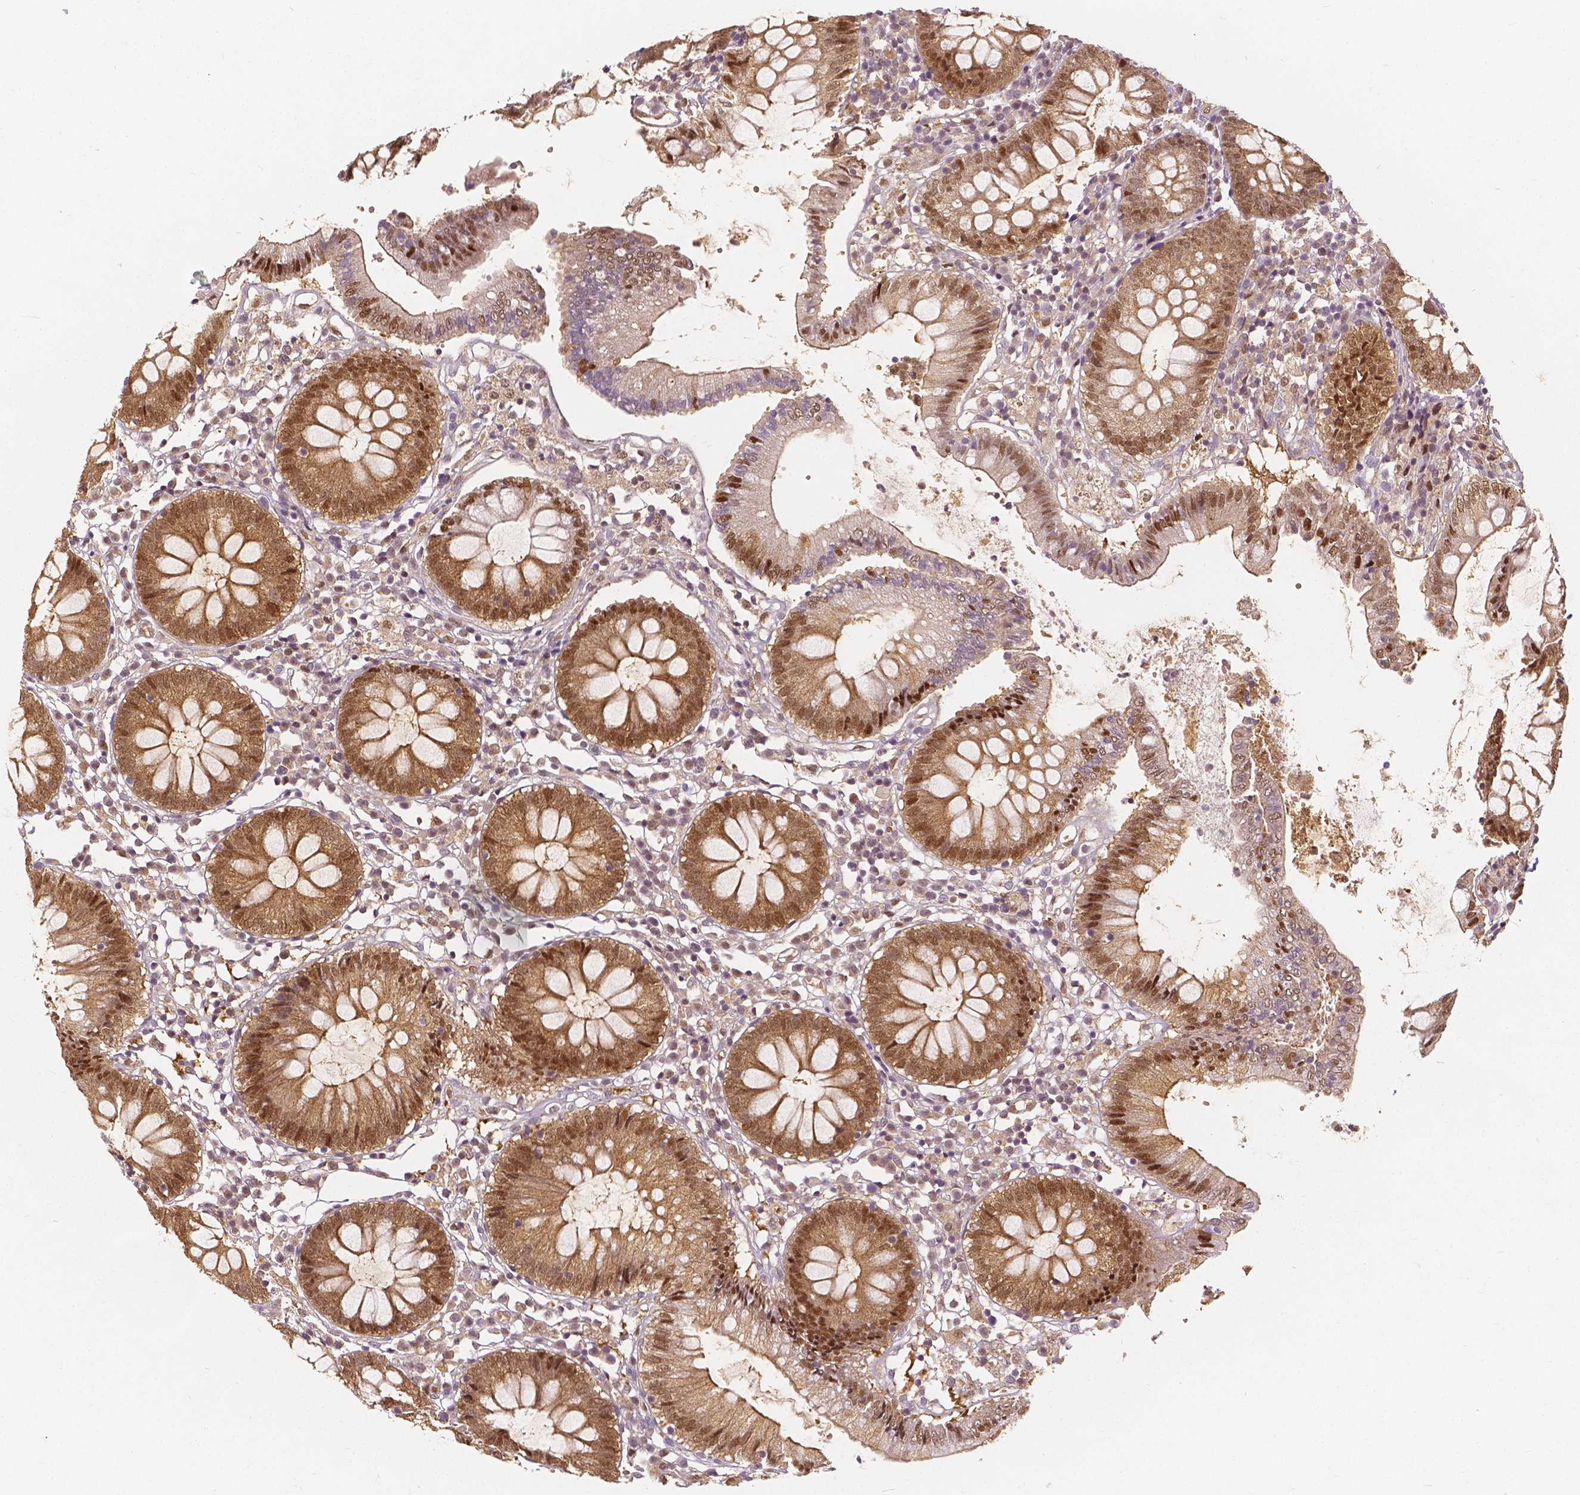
{"staining": {"intensity": "weak", "quantity": ">75%", "location": "cytoplasmic/membranous"}, "tissue": "colon", "cell_type": "Endothelial cells", "image_type": "normal", "snomed": [{"axis": "morphology", "description": "Normal tissue, NOS"}, {"axis": "morphology", "description": "Adenocarcinoma, NOS"}, {"axis": "topography", "description": "Colon"}], "caption": "Immunohistochemical staining of normal colon demonstrates weak cytoplasmic/membranous protein positivity in approximately >75% of endothelial cells.", "gene": "NAPRT", "patient": {"sex": "male", "age": 83}}